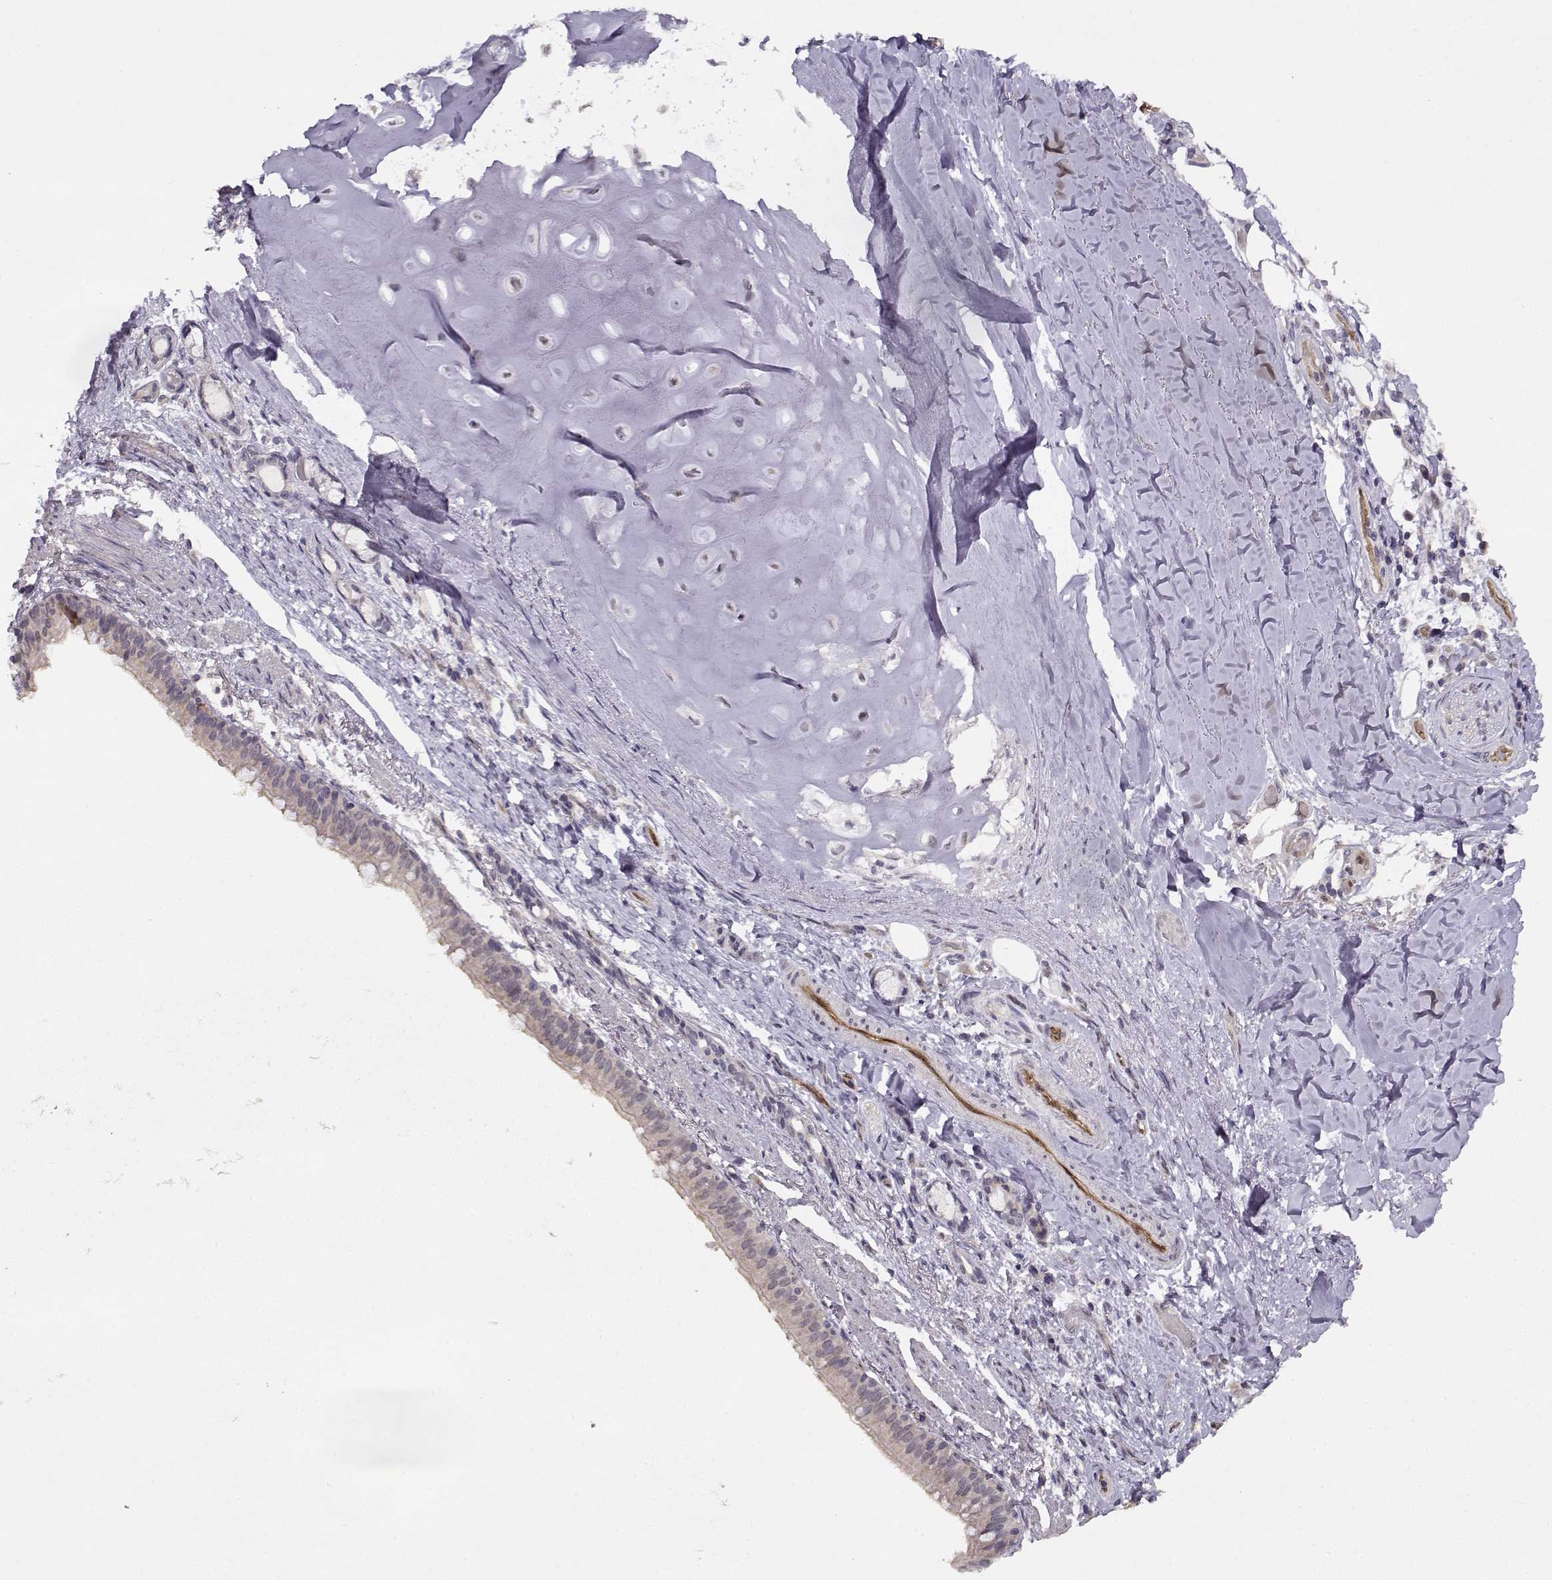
{"staining": {"intensity": "negative", "quantity": "none", "location": "none"}, "tissue": "bronchus", "cell_type": "Respiratory epithelial cells", "image_type": "normal", "snomed": [{"axis": "morphology", "description": "Normal tissue, NOS"}, {"axis": "morphology", "description": "Squamous cell carcinoma, NOS"}, {"axis": "topography", "description": "Bronchus"}, {"axis": "topography", "description": "Lung"}], "caption": "Micrograph shows no protein positivity in respiratory epithelial cells of normal bronchus. (Stains: DAB immunohistochemistry (IHC) with hematoxylin counter stain, Microscopy: brightfield microscopy at high magnification).", "gene": "BMX", "patient": {"sex": "male", "age": 69}}